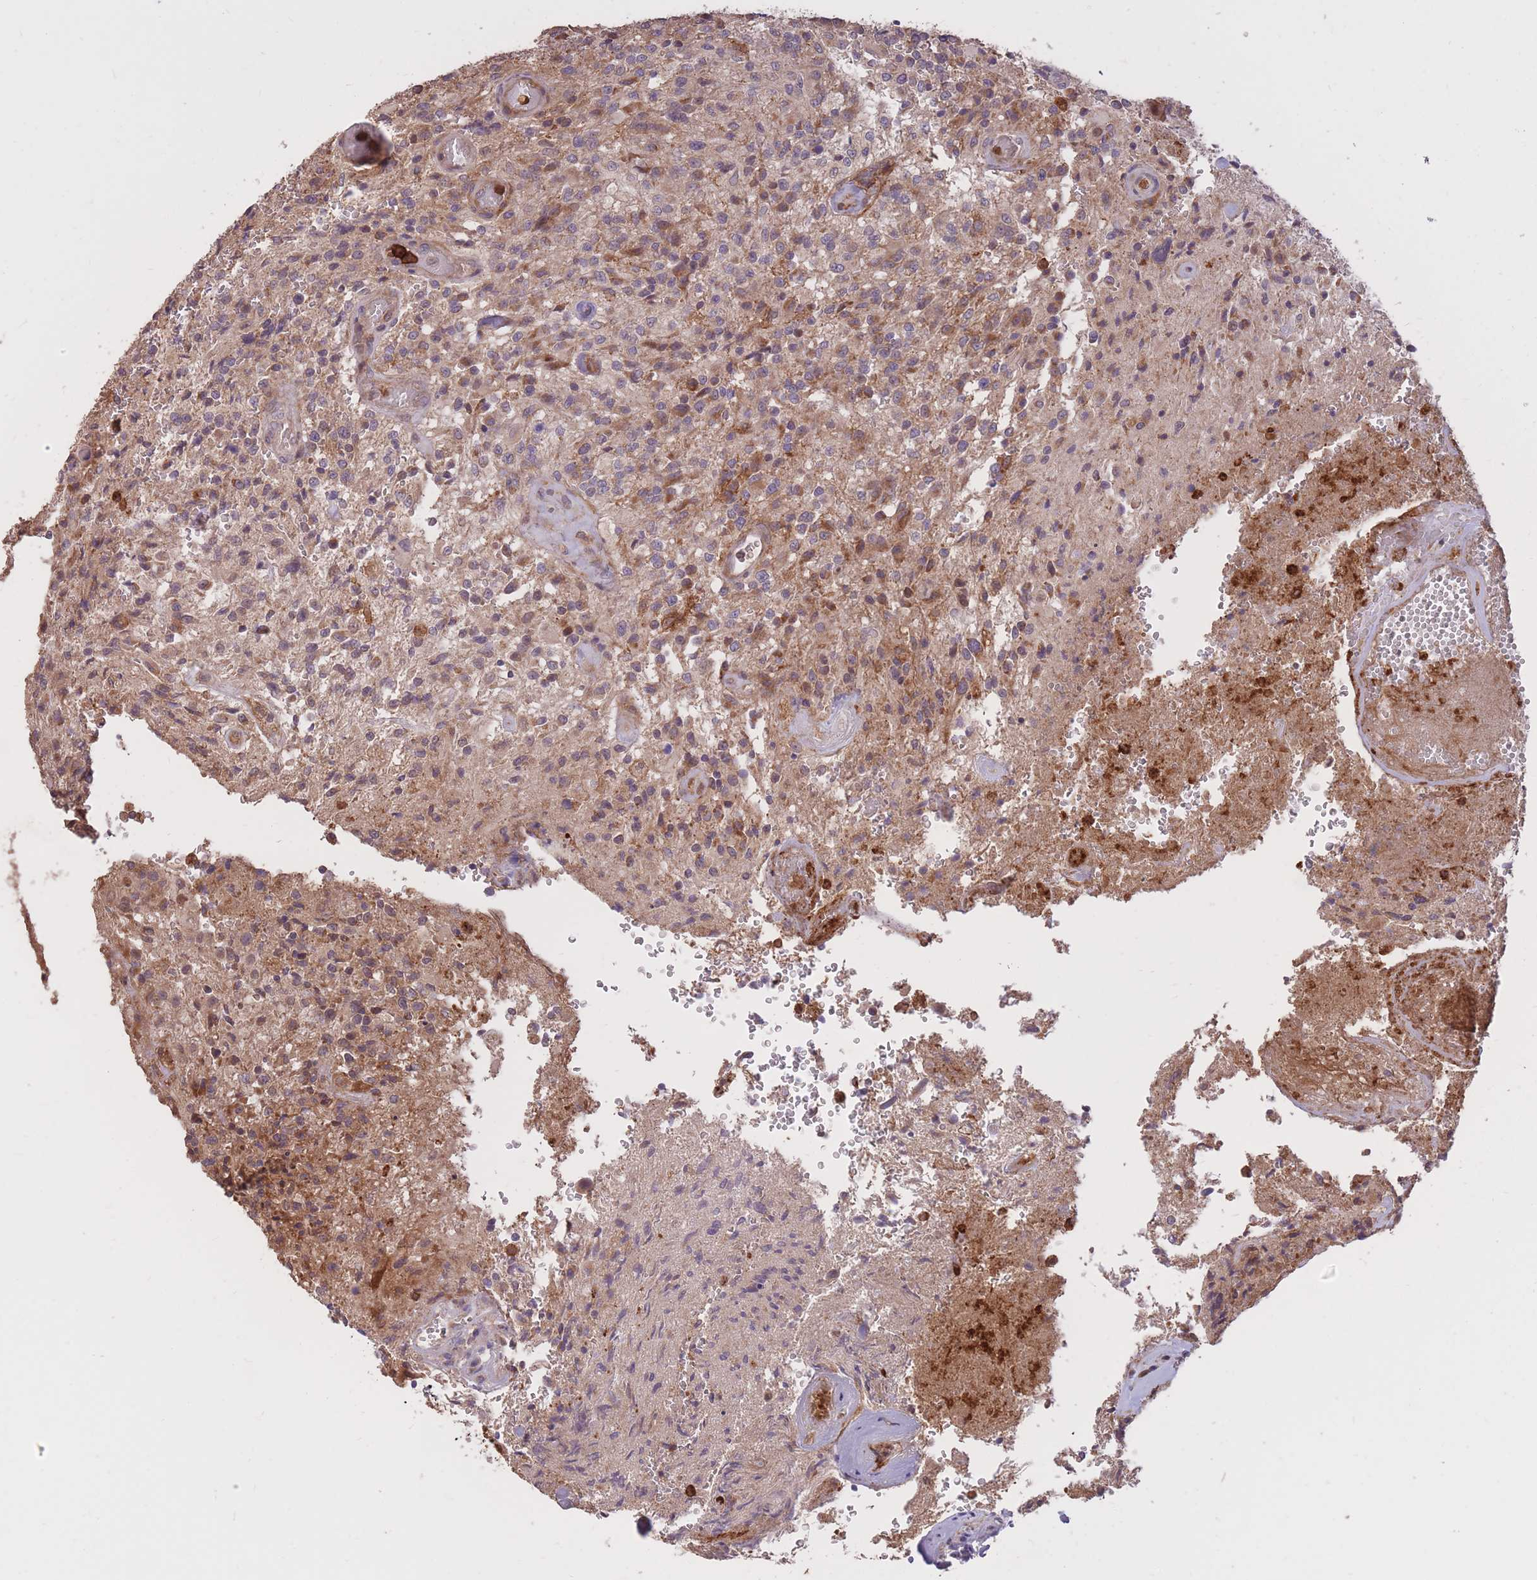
{"staining": {"intensity": "moderate", "quantity": "25%-75%", "location": "cytoplasmic/membranous"}, "tissue": "glioma", "cell_type": "Tumor cells", "image_type": "cancer", "snomed": [{"axis": "morphology", "description": "Normal tissue, NOS"}, {"axis": "morphology", "description": "Glioma, malignant, High grade"}, {"axis": "topography", "description": "Cerebral cortex"}], "caption": "Glioma was stained to show a protein in brown. There is medium levels of moderate cytoplasmic/membranous positivity in about 25%-75% of tumor cells. Immunohistochemistry (ihc) stains the protein in brown and the nuclei are stained blue.", "gene": "IGF2BP2", "patient": {"sex": "male", "age": 56}}